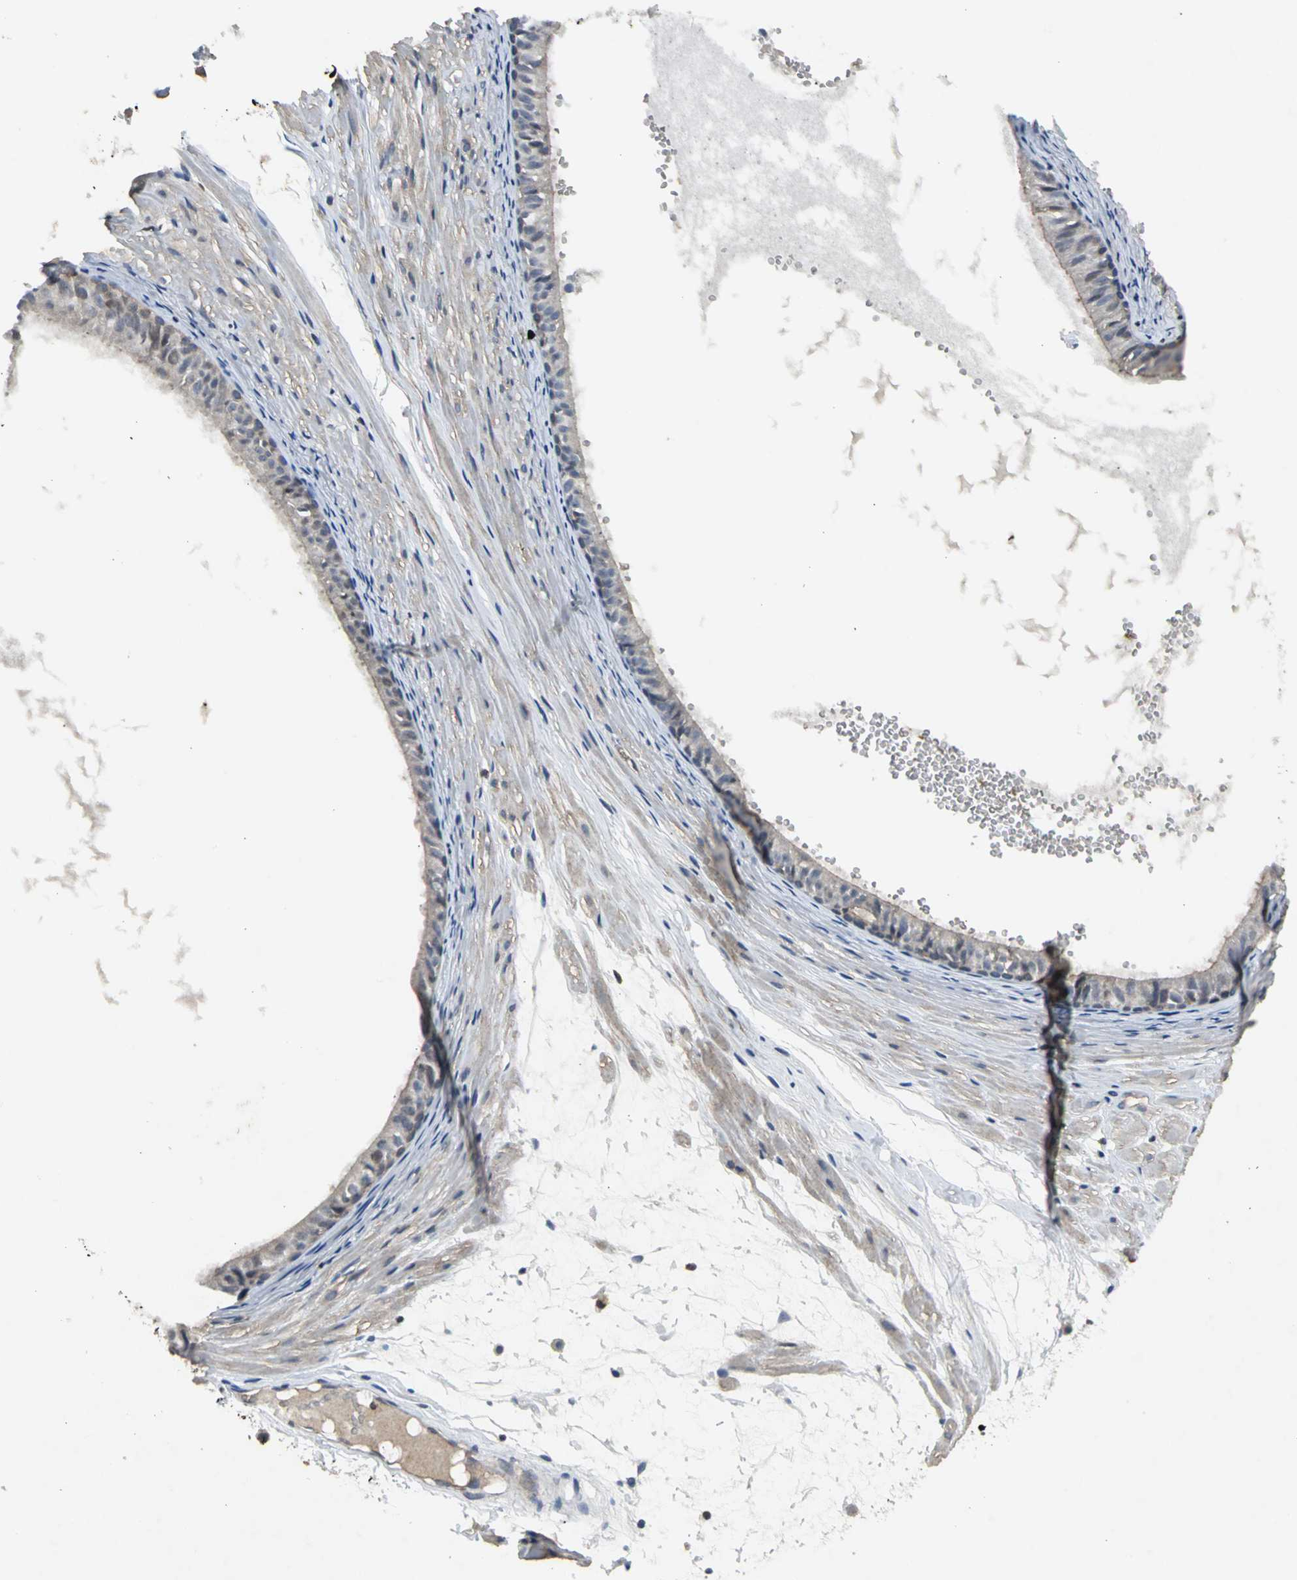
{"staining": {"intensity": "moderate", "quantity": ">75%", "location": "cytoplasmic/membranous"}, "tissue": "epididymis", "cell_type": "Glandular cells", "image_type": "normal", "snomed": [{"axis": "morphology", "description": "Normal tissue, NOS"}, {"axis": "morphology", "description": "Atrophy, NOS"}, {"axis": "topography", "description": "Testis"}, {"axis": "topography", "description": "Epididymis"}], "caption": "Protein expression analysis of benign human epididymis reveals moderate cytoplasmic/membranous positivity in approximately >75% of glandular cells.", "gene": "AHR", "patient": {"sex": "male", "age": 18}}